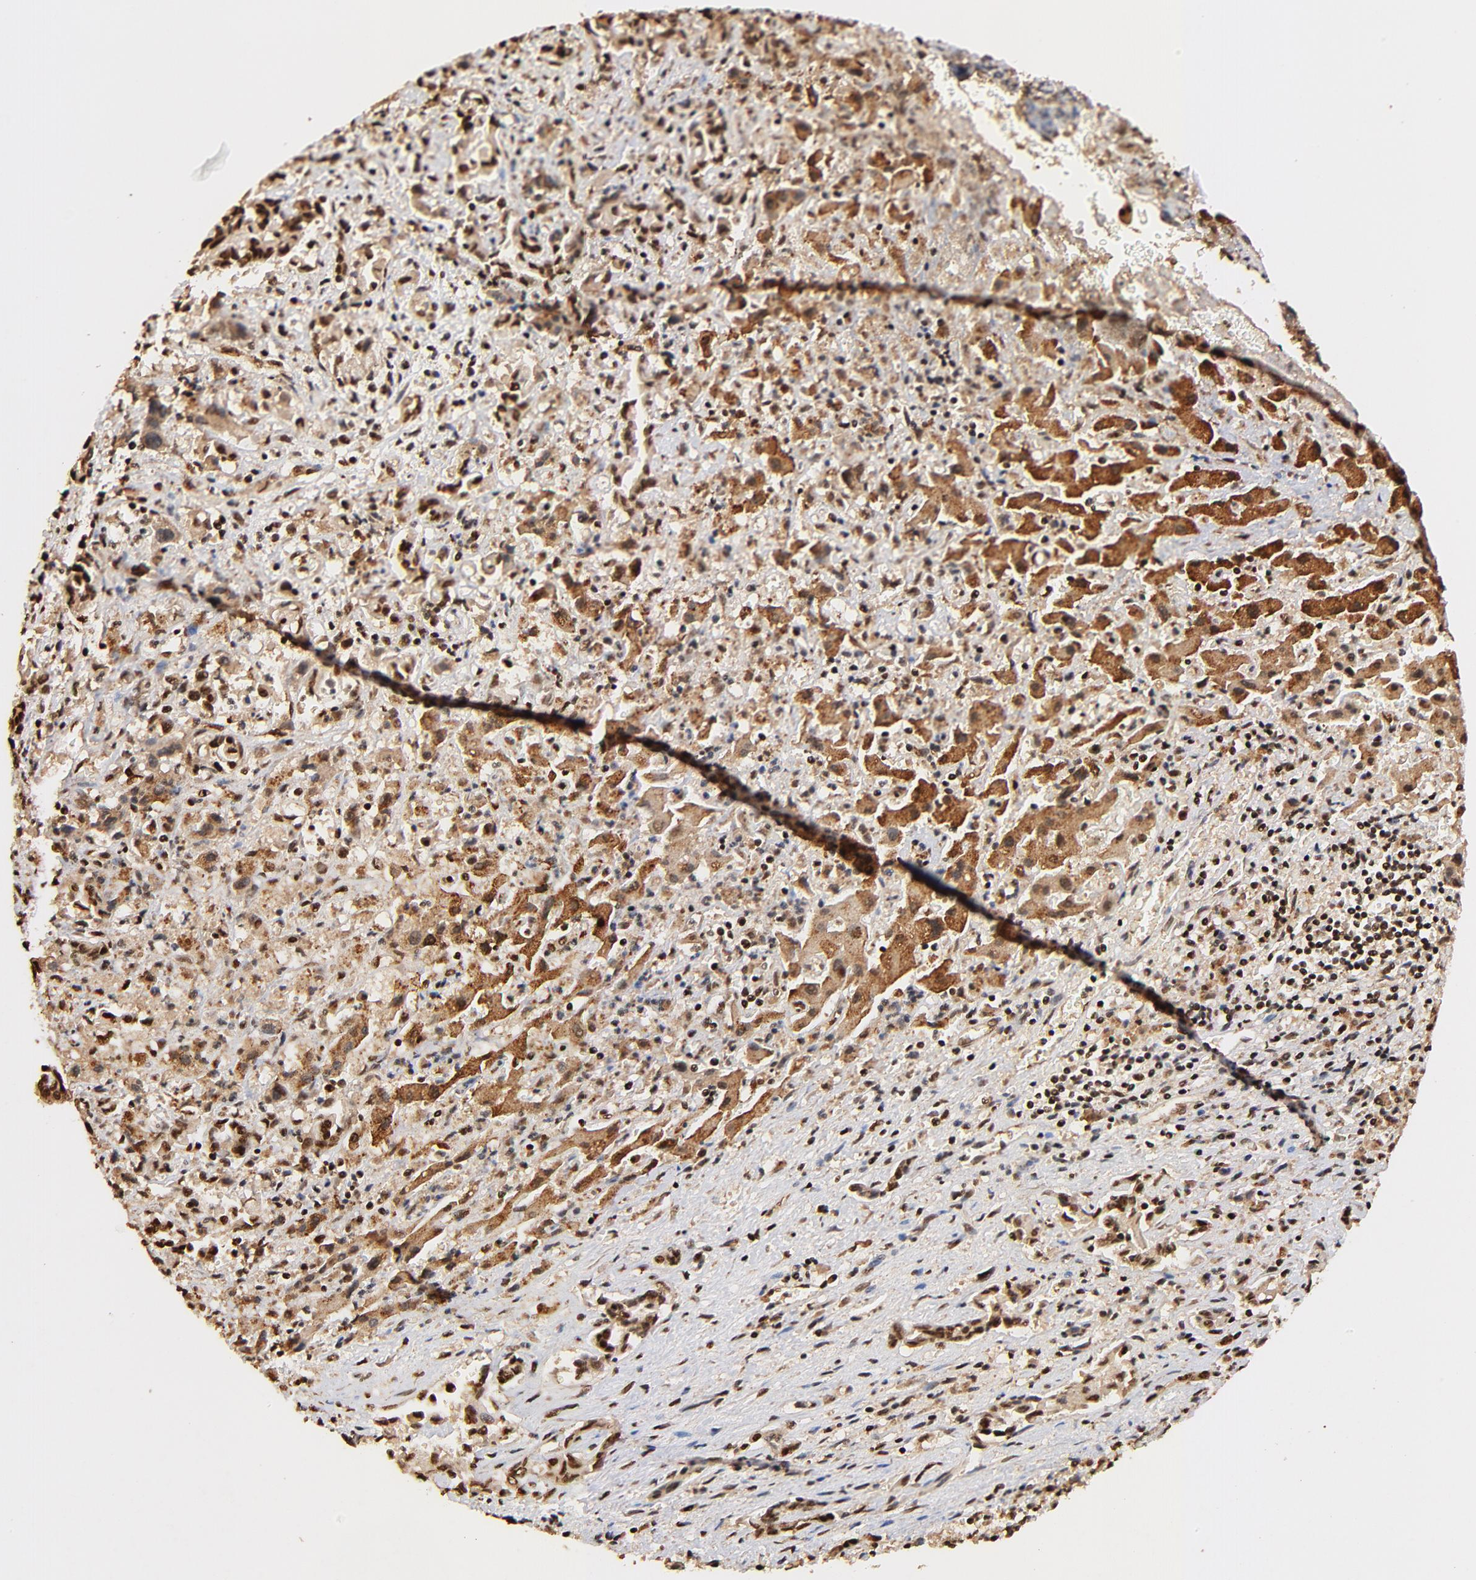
{"staining": {"intensity": "strong", "quantity": ">75%", "location": "cytoplasmic/membranous,nuclear"}, "tissue": "liver cancer", "cell_type": "Tumor cells", "image_type": "cancer", "snomed": [{"axis": "morphology", "description": "Cholangiocarcinoma"}, {"axis": "topography", "description": "Liver"}], "caption": "Liver cancer (cholangiocarcinoma) stained with immunohistochemistry (IHC) exhibits strong cytoplasmic/membranous and nuclear expression in about >75% of tumor cells.", "gene": "MED12", "patient": {"sex": "male", "age": 57}}